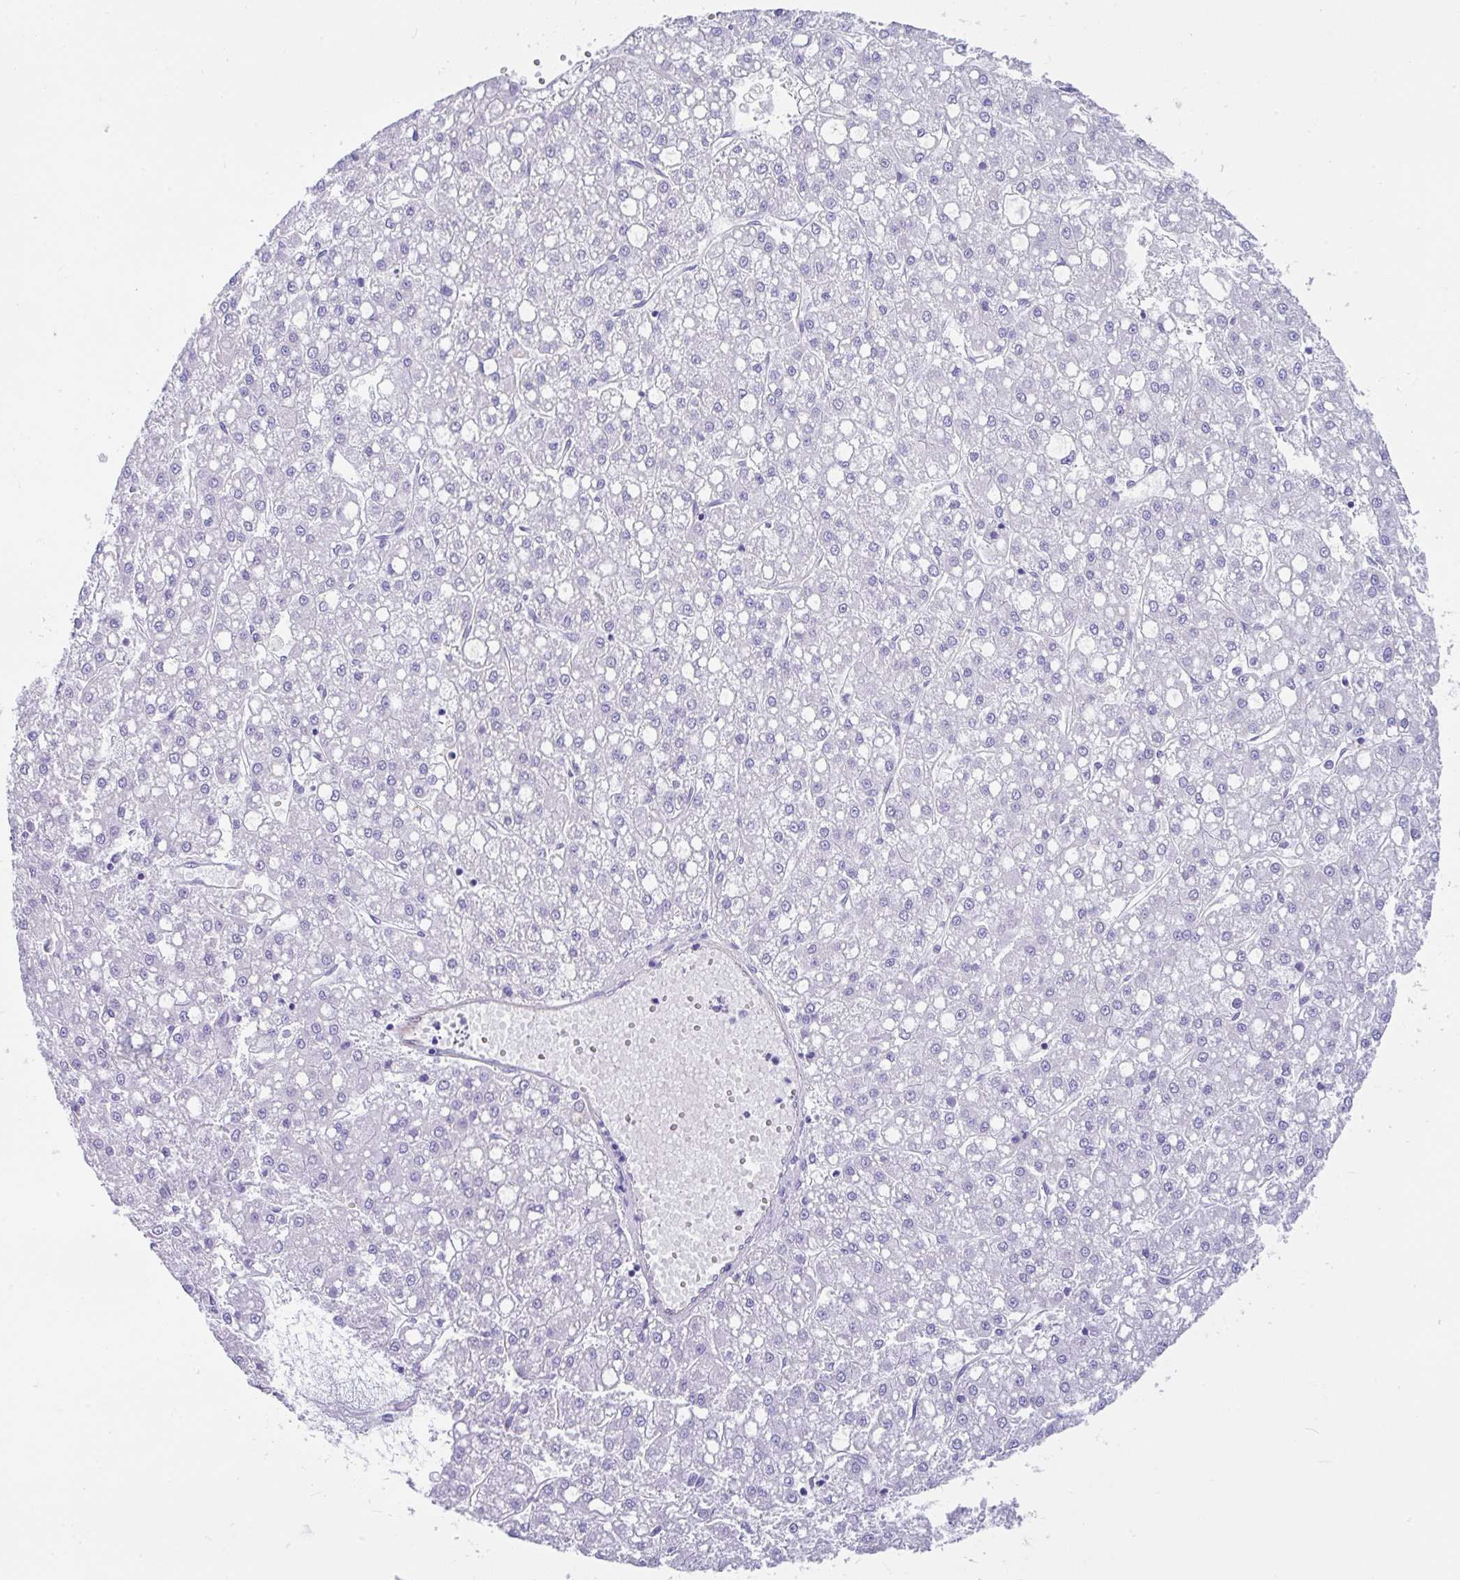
{"staining": {"intensity": "negative", "quantity": "none", "location": "none"}, "tissue": "liver cancer", "cell_type": "Tumor cells", "image_type": "cancer", "snomed": [{"axis": "morphology", "description": "Carcinoma, Hepatocellular, NOS"}, {"axis": "topography", "description": "Liver"}], "caption": "A photomicrograph of human liver cancer is negative for staining in tumor cells.", "gene": "FAM107A", "patient": {"sex": "male", "age": 67}}